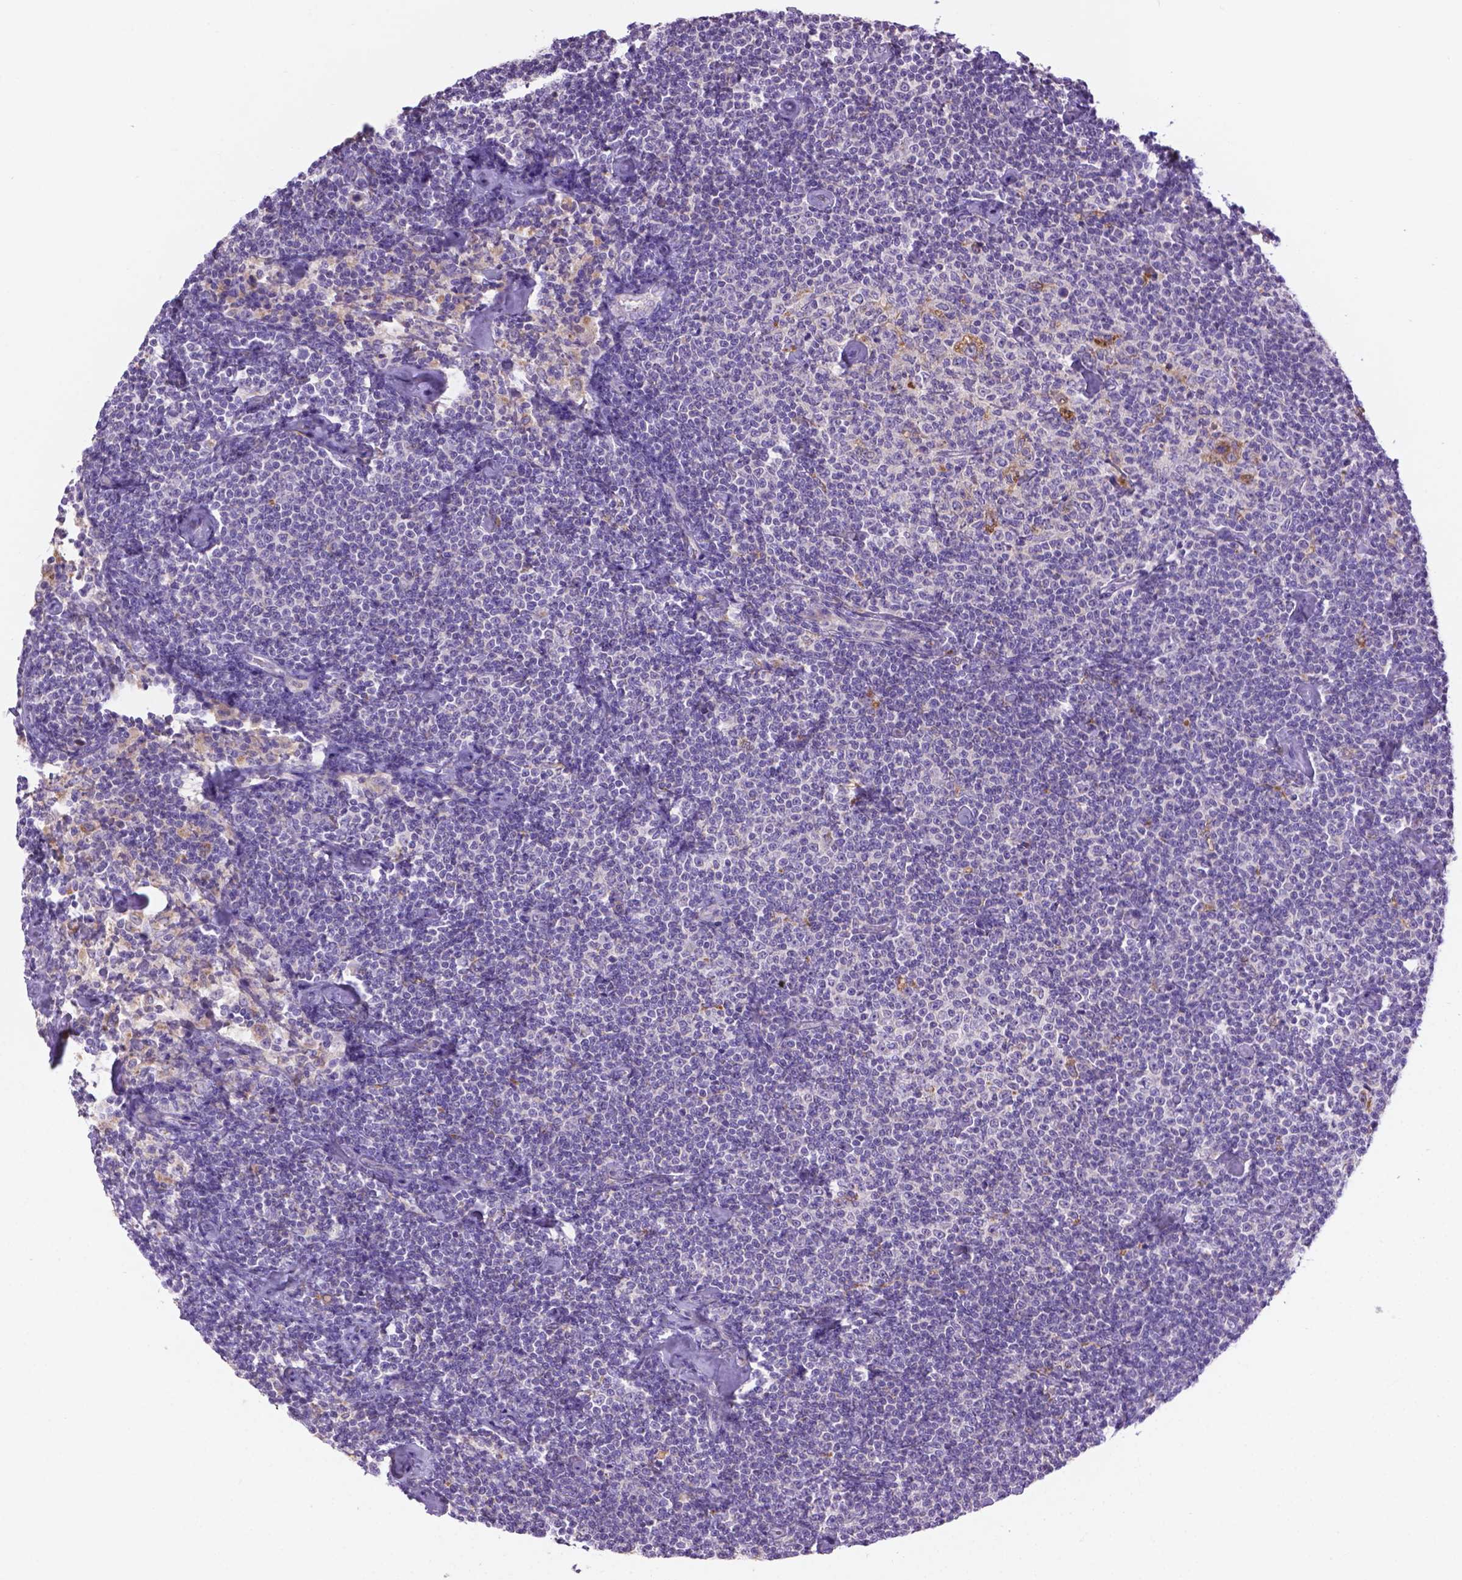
{"staining": {"intensity": "negative", "quantity": "none", "location": "none"}, "tissue": "lymphoma", "cell_type": "Tumor cells", "image_type": "cancer", "snomed": [{"axis": "morphology", "description": "Malignant lymphoma, non-Hodgkin's type, Low grade"}, {"axis": "topography", "description": "Lymph node"}], "caption": "Lymphoma was stained to show a protein in brown. There is no significant staining in tumor cells.", "gene": "CDH7", "patient": {"sex": "male", "age": 81}}